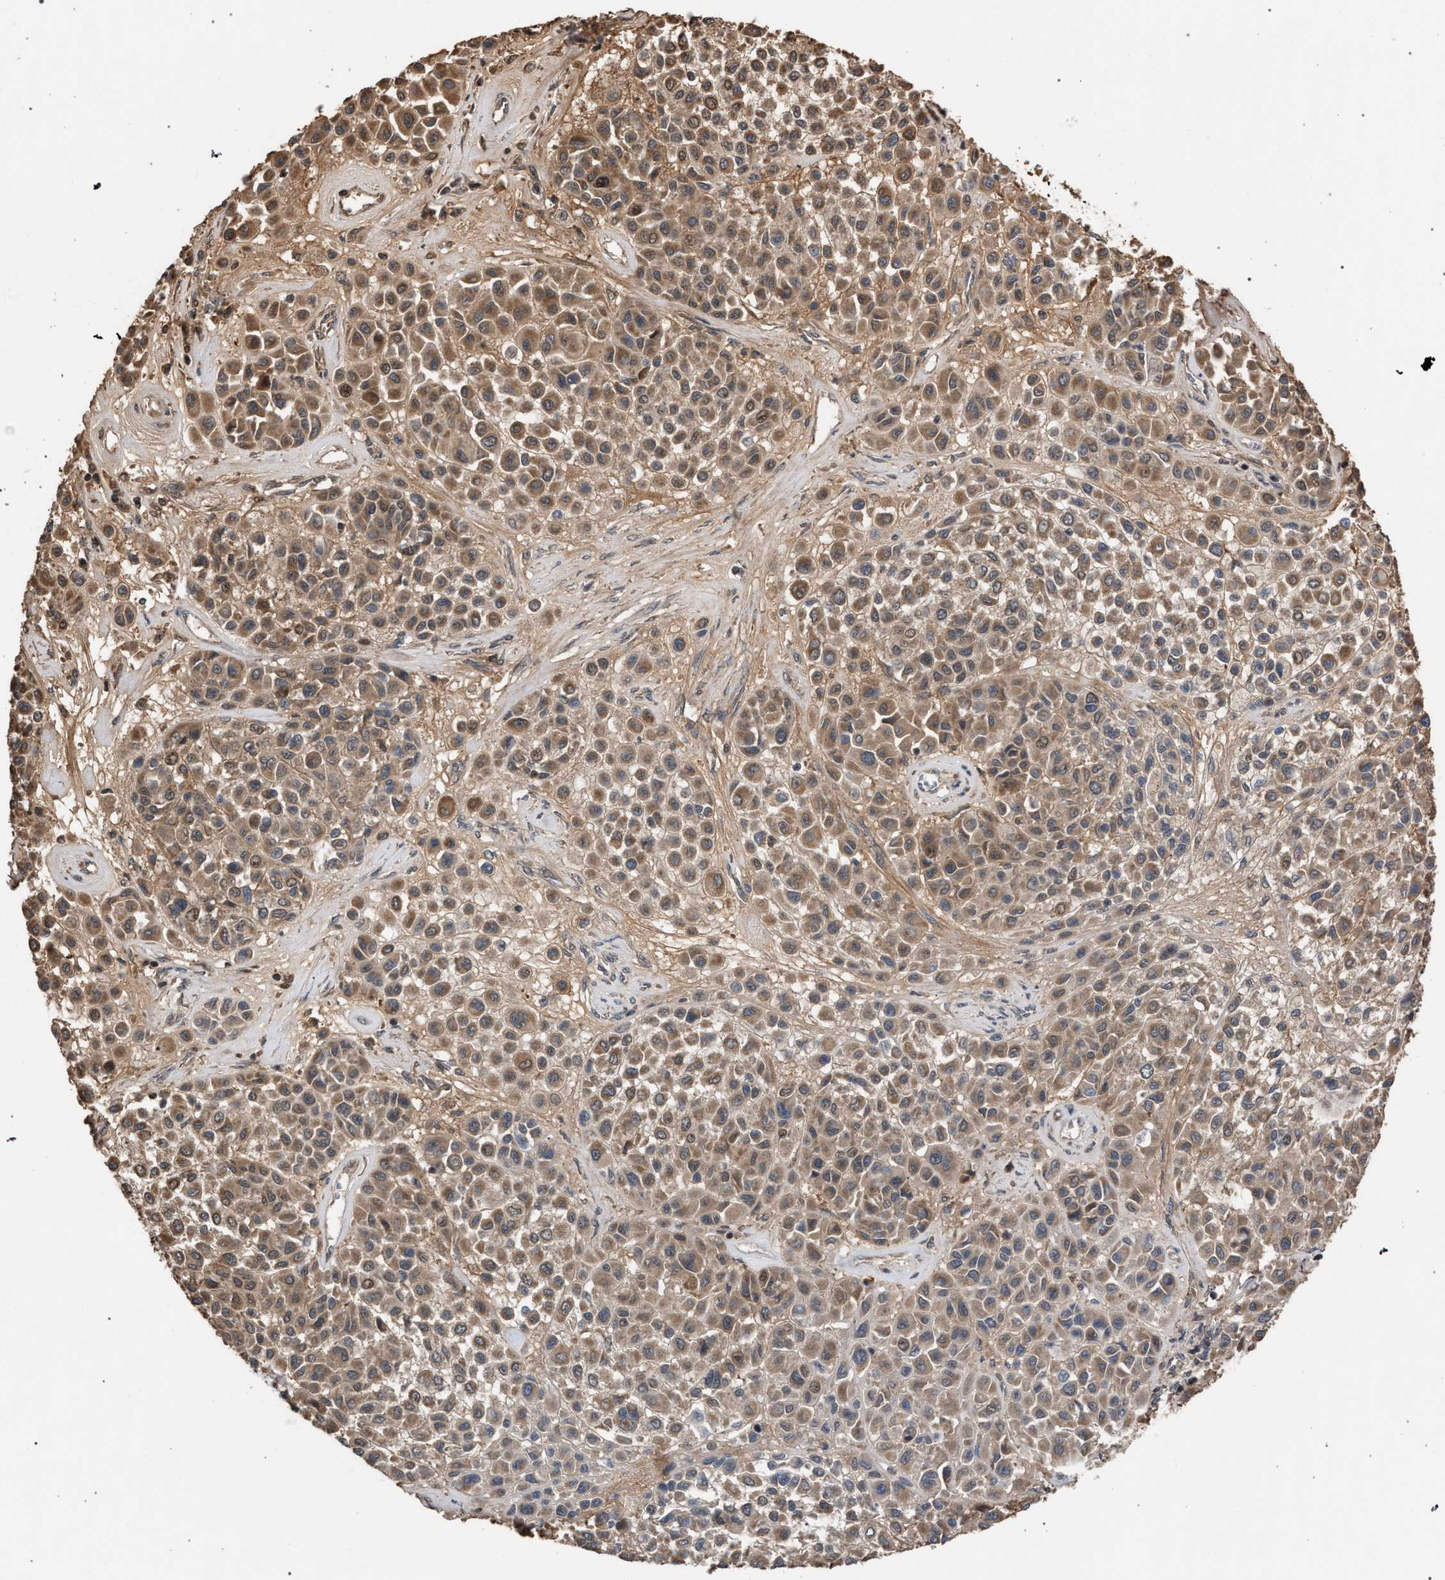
{"staining": {"intensity": "moderate", "quantity": ">75%", "location": "cytoplasmic/membranous"}, "tissue": "melanoma", "cell_type": "Tumor cells", "image_type": "cancer", "snomed": [{"axis": "morphology", "description": "Malignant melanoma, Metastatic site"}, {"axis": "topography", "description": "Soft tissue"}], "caption": "Melanoma stained for a protein displays moderate cytoplasmic/membranous positivity in tumor cells.", "gene": "NAA35", "patient": {"sex": "male", "age": 41}}